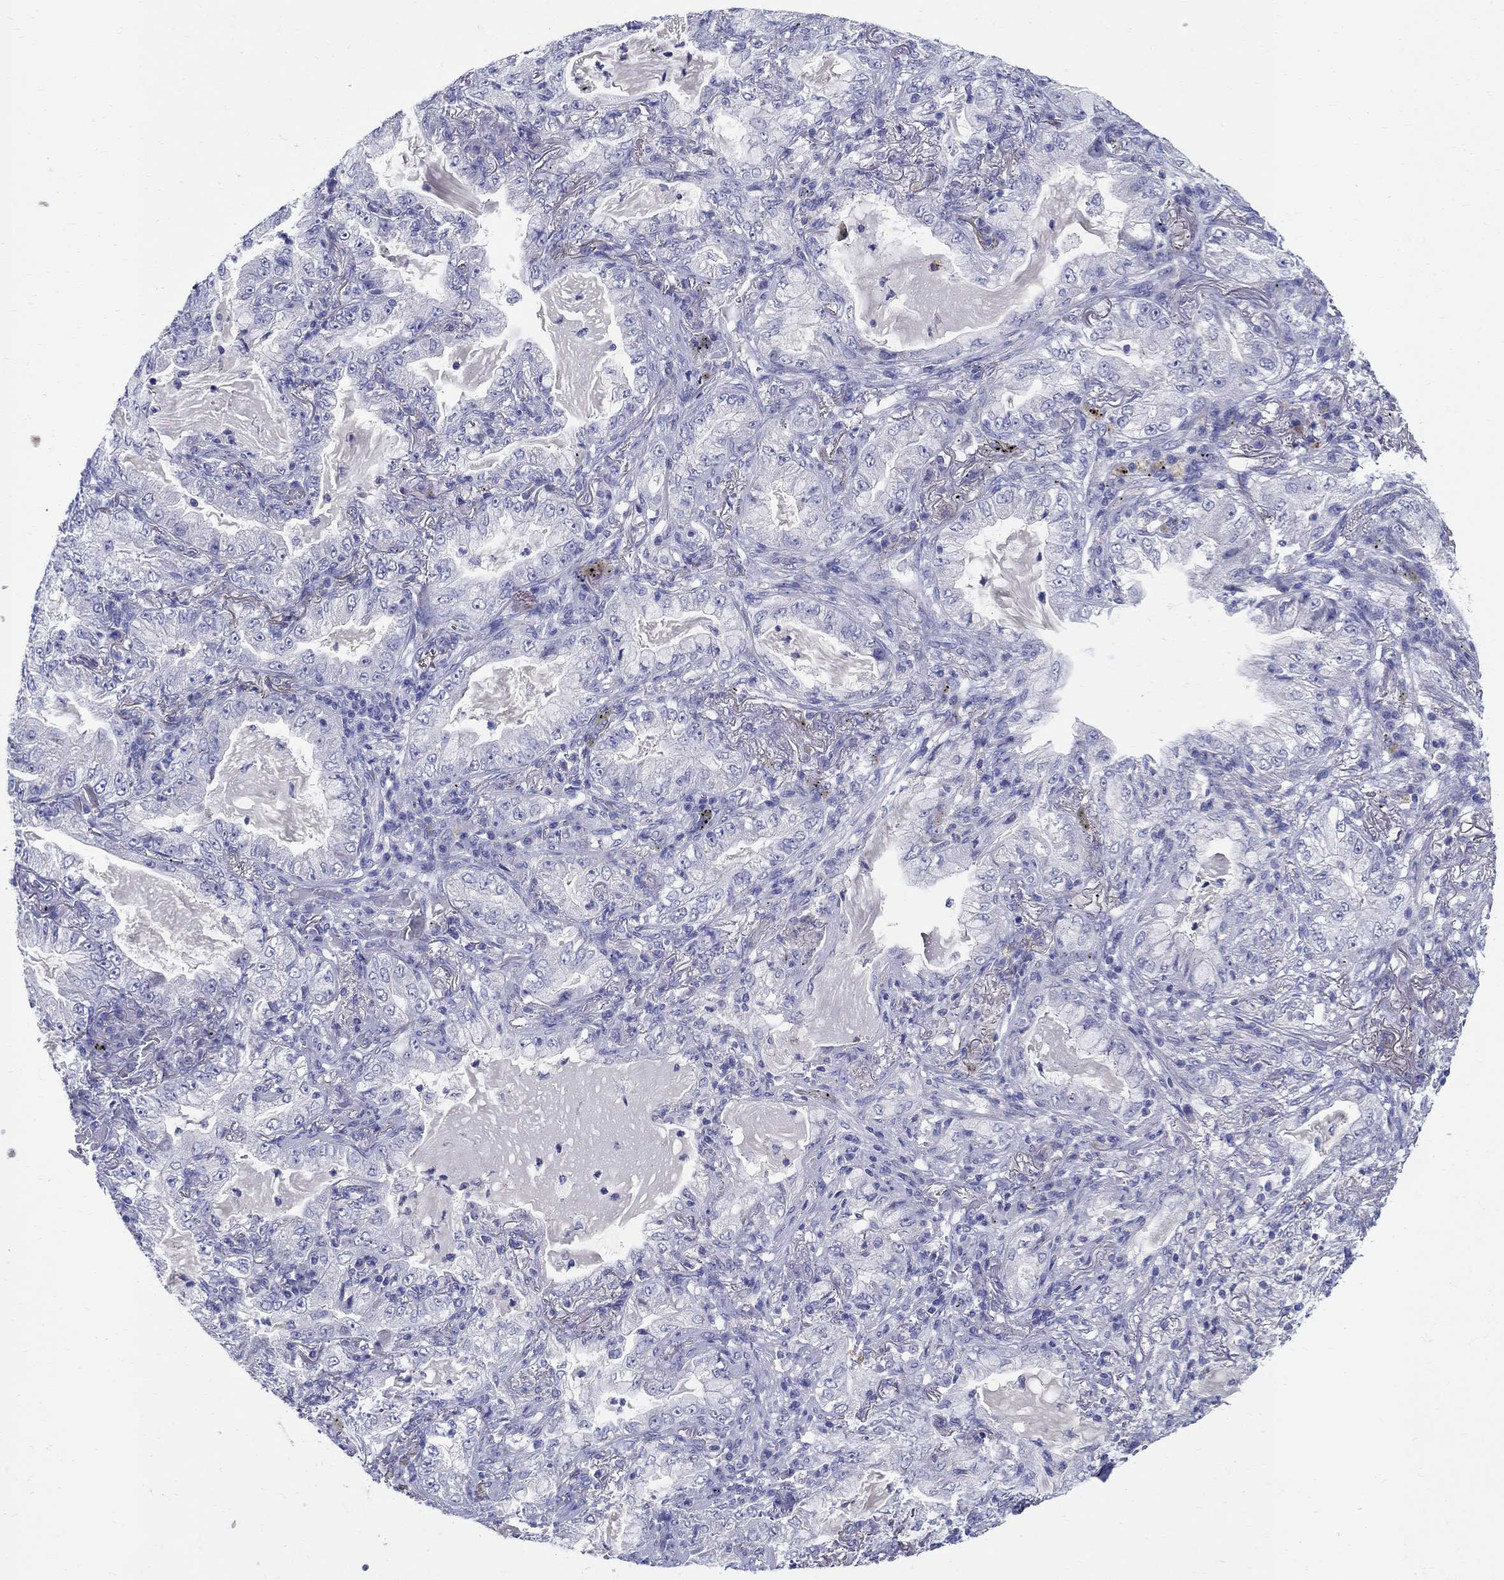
{"staining": {"intensity": "negative", "quantity": "none", "location": "none"}, "tissue": "lung cancer", "cell_type": "Tumor cells", "image_type": "cancer", "snomed": [{"axis": "morphology", "description": "Adenocarcinoma, NOS"}, {"axis": "topography", "description": "Lung"}], "caption": "Immunohistochemistry (IHC) micrograph of adenocarcinoma (lung) stained for a protein (brown), which reveals no expression in tumor cells.", "gene": "CRYGD", "patient": {"sex": "female", "age": 73}}